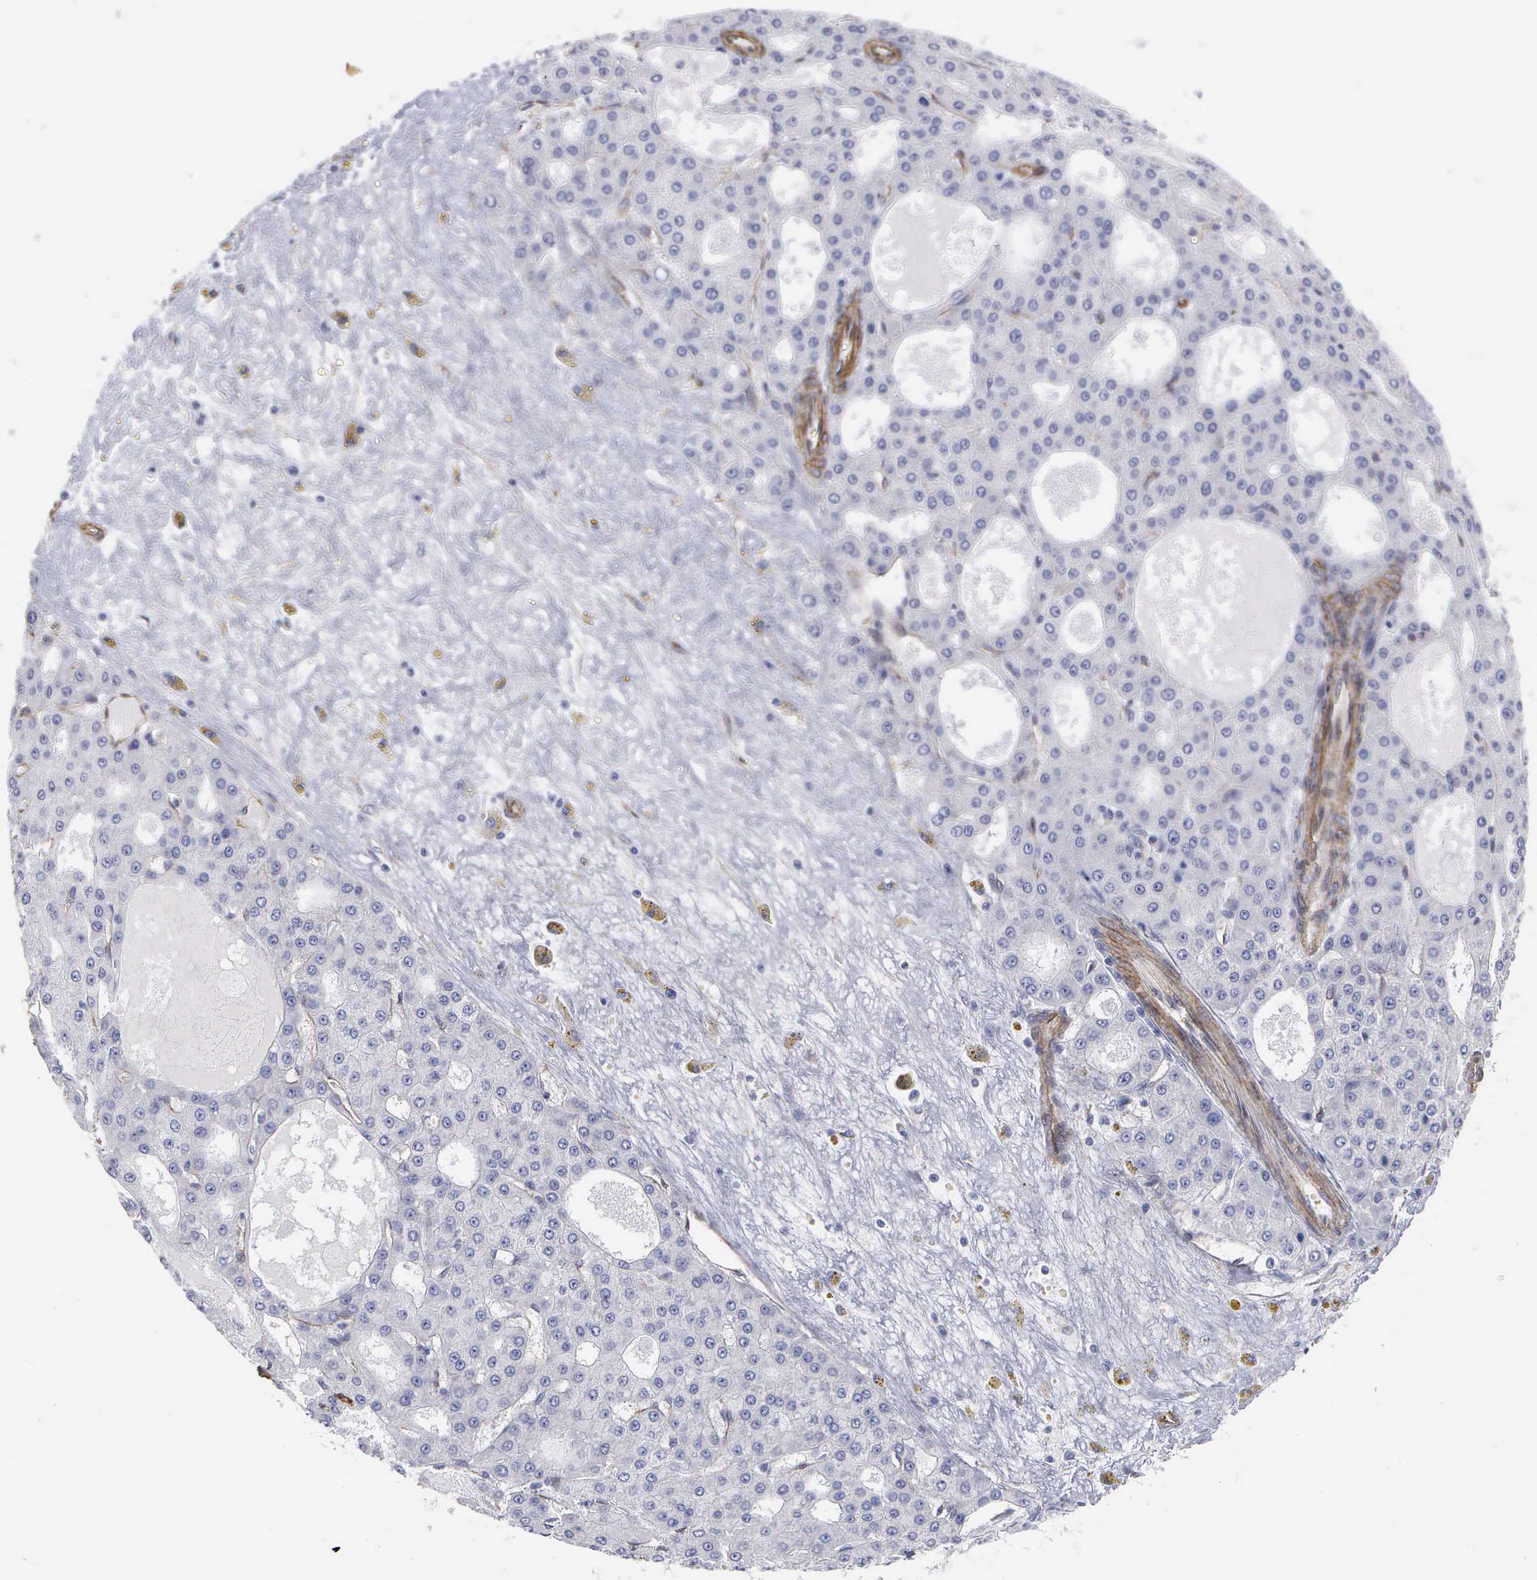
{"staining": {"intensity": "negative", "quantity": "none", "location": "none"}, "tissue": "liver cancer", "cell_type": "Tumor cells", "image_type": "cancer", "snomed": [{"axis": "morphology", "description": "Carcinoma, Hepatocellular, NOS"}, {"axis": "topography", "description": "Liver"}], "caption": "DAB (3,3'-diaminobenzidine) immunohistochemical staining of liver cancer (hepatocellular carcinoma) exhibits no significant expression in tumor cells.", "gene": "MAGEB10", "patient": {"sex": "male", "age": 47}}